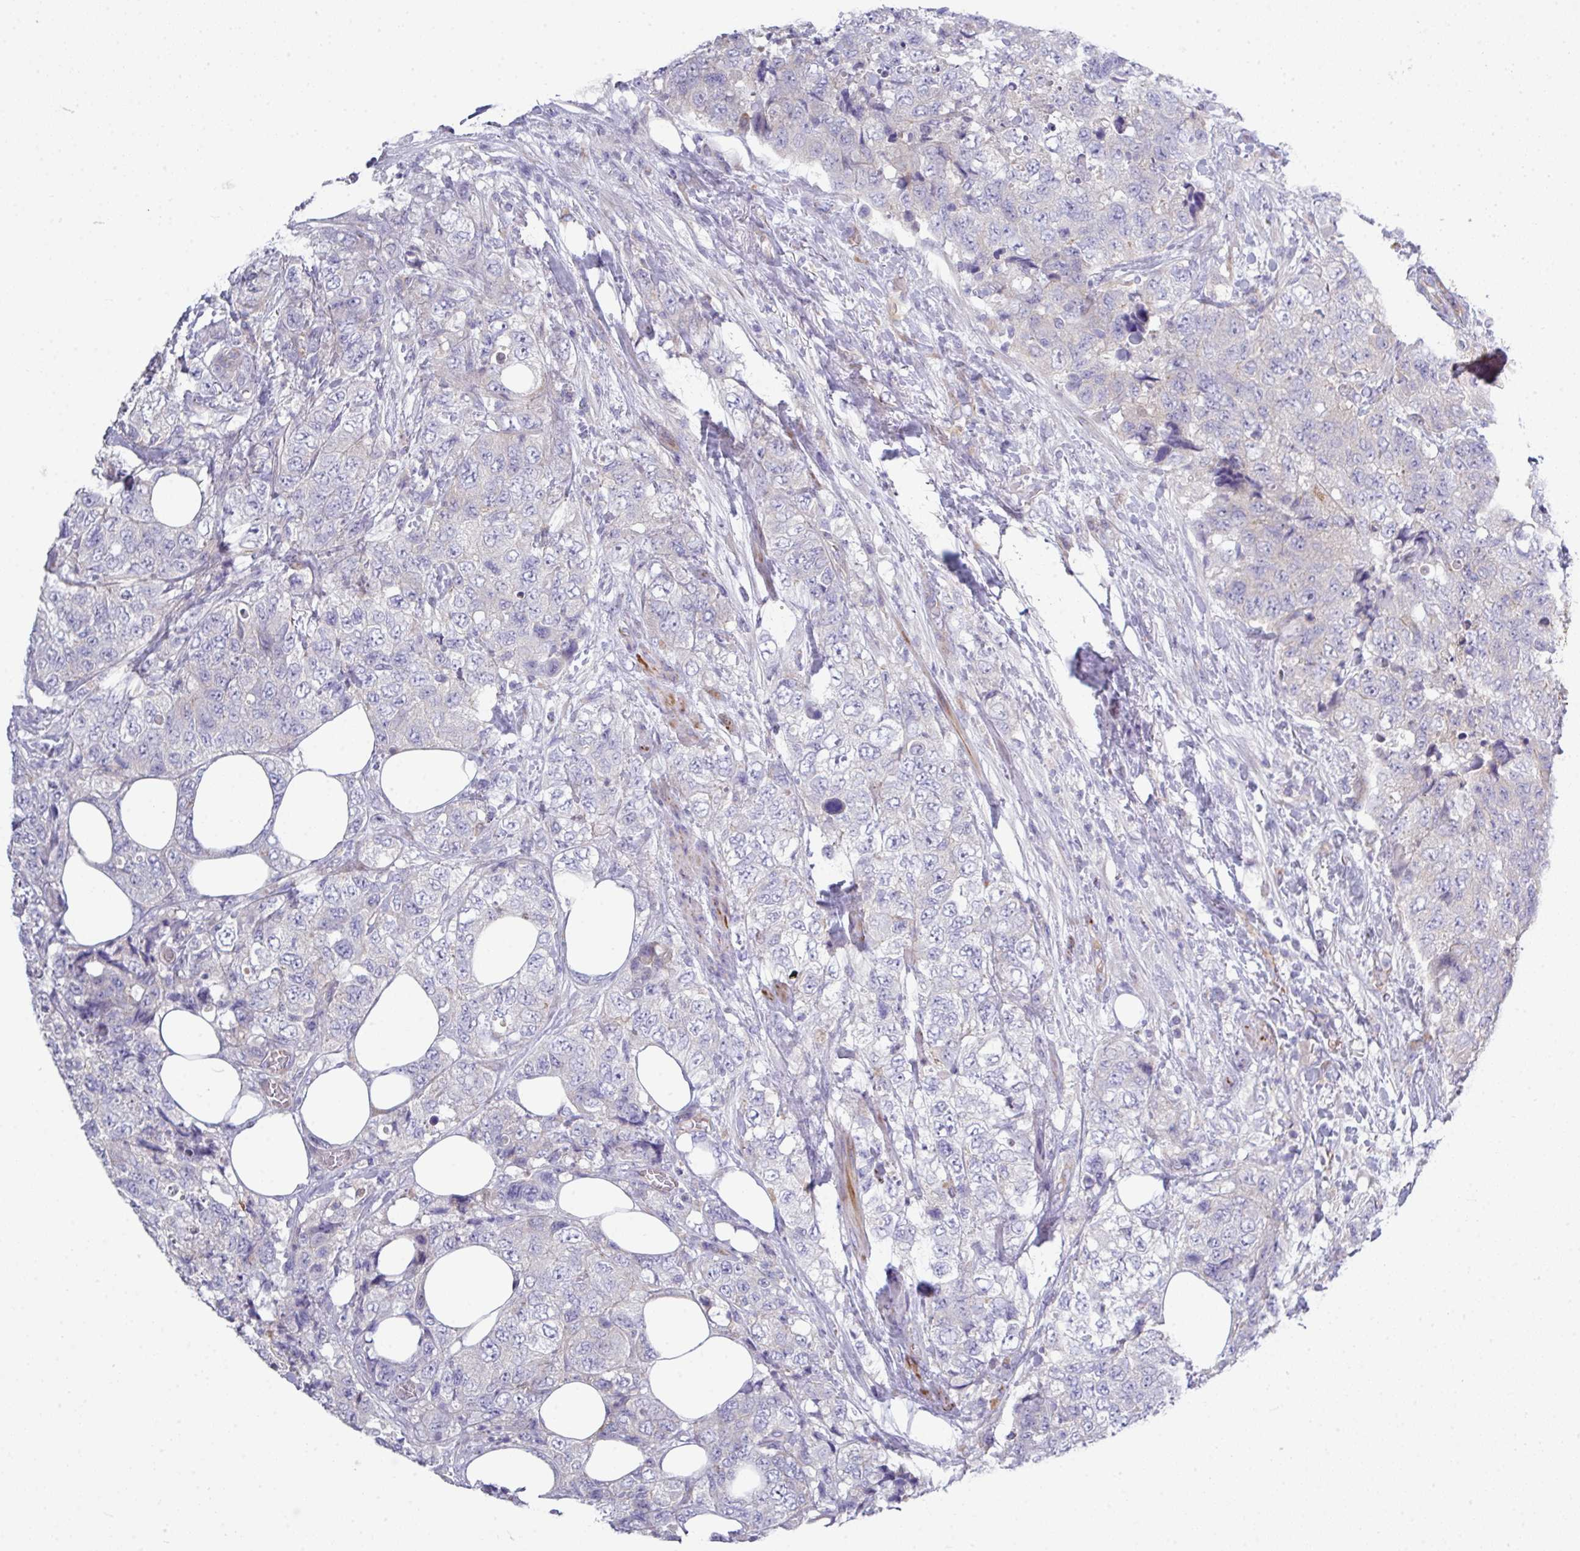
{"staining": {"intensity": "negative", "quantity": "none", "location": "none"}, "tissue": "urothelial cancer", "cell_type": "Tumor cells", "image_type": "cancer", "snomed": [{"axis": "morphology", "description": "Urothelial carcinoma, High grade"}, {"axis": "topography", "description": "Urinary bladder"}], "caption": "This histopathology image is of high-grade urothelial carcinoma stained with immunohistochemistry to label a protein in brown with the nuclei are counter-stained blue. There is no expression in tumor cells.", "gene": "ABCC5", "patient": {"sex": "female", "age": 78}}